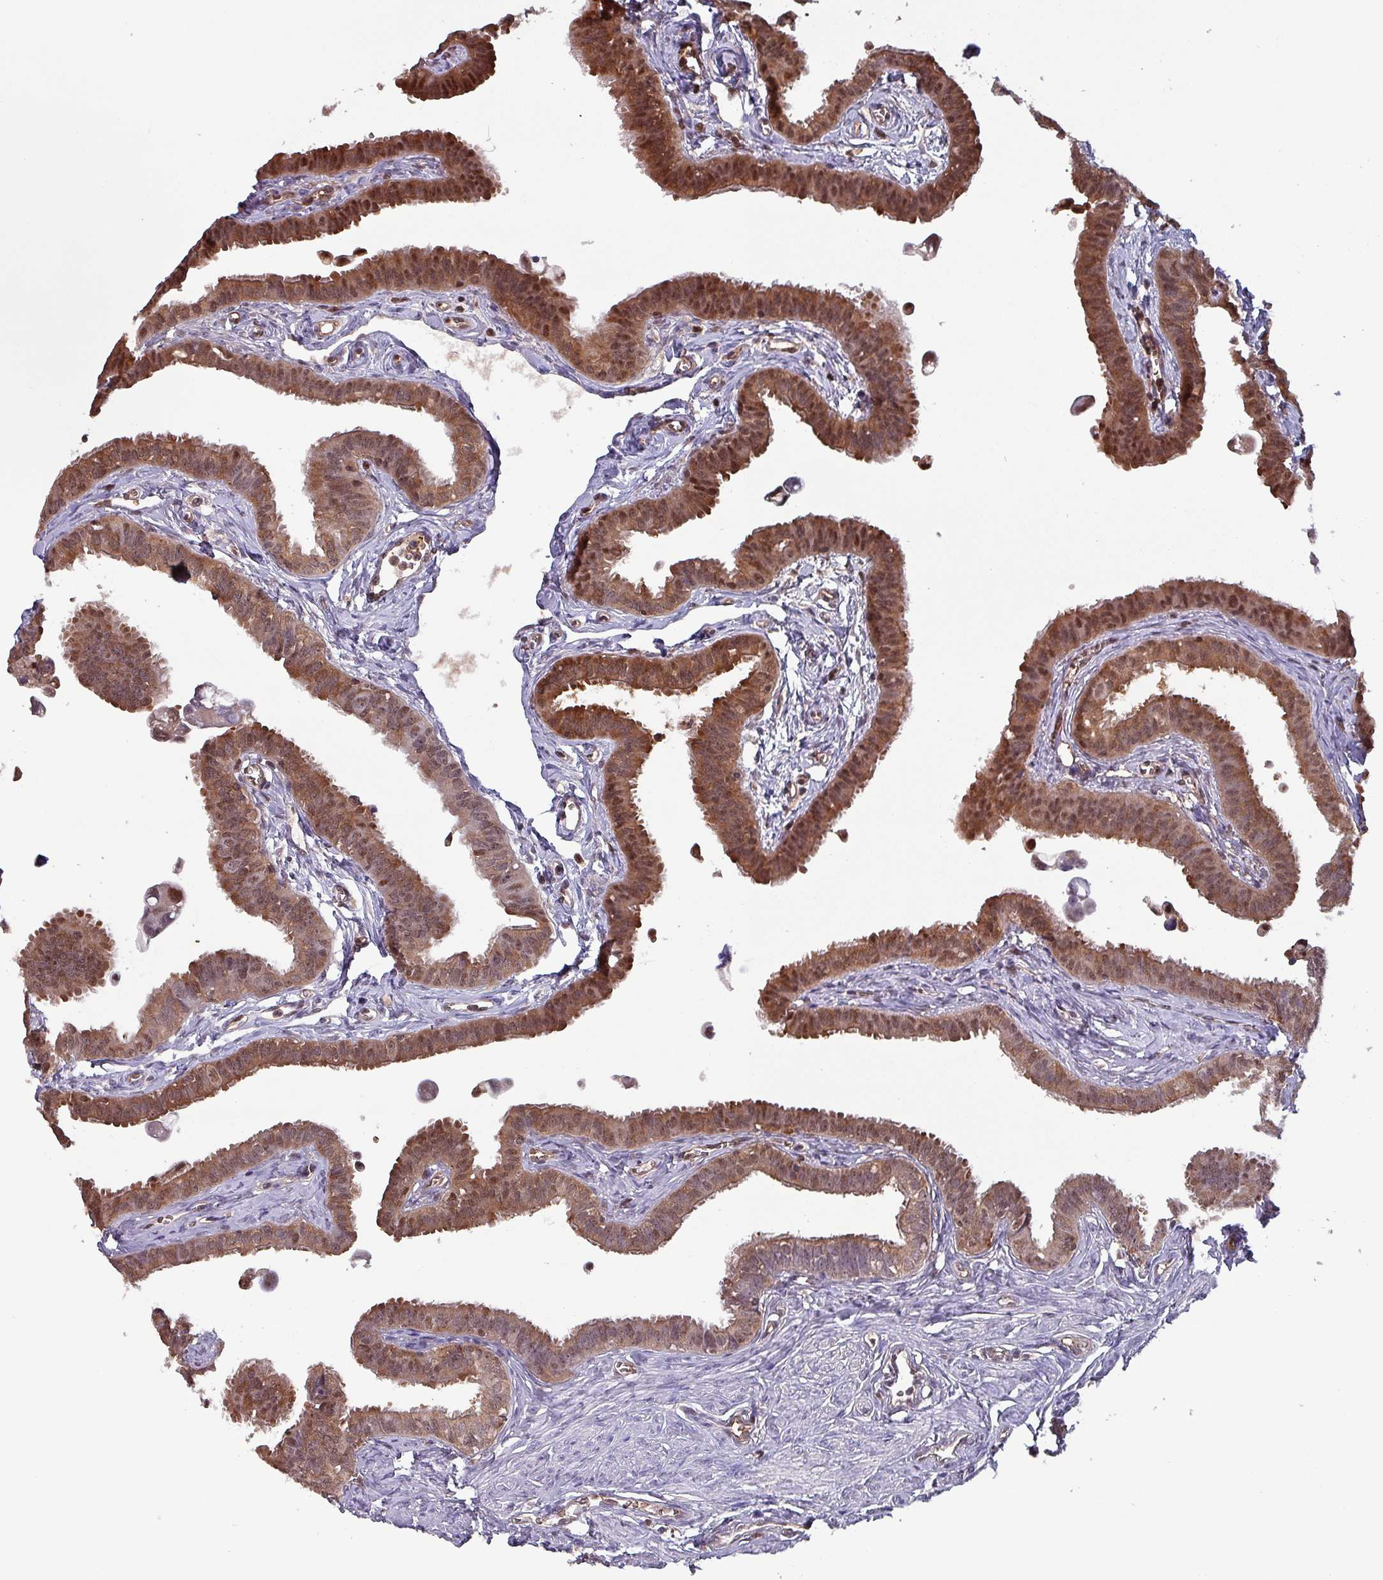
{"staining": {"intensity": "moderate", "quantity": ">75%", "location": "cytoplasmic/membranous,nuclear"}, "tissue": "fallopian tube", "cell_type": "Glandular cells", "image_type": "normal", "snomed": [{"axis": "morphology", "description": "Normal tissue, NOS"}, {"axis": "morphology", "description": "Carcinoma, NOS"}, {"axis": "topography", "description": "Fallopian tube"}, {"axis": "topography", "description": "Ovary"}], "caption": "Immunohistochemical staining of unremarkable fallopian tube exhibits moderate cytoplasmic/membranous,nuclear protein positivity in about >75% of glandular cells. (Stains: DAB in brown, nuclei in blue, Microscopy: brightfield microscopy at high magnification).", "gene": "PSMB8", "patient": {"sex": "female", "age": 59}}